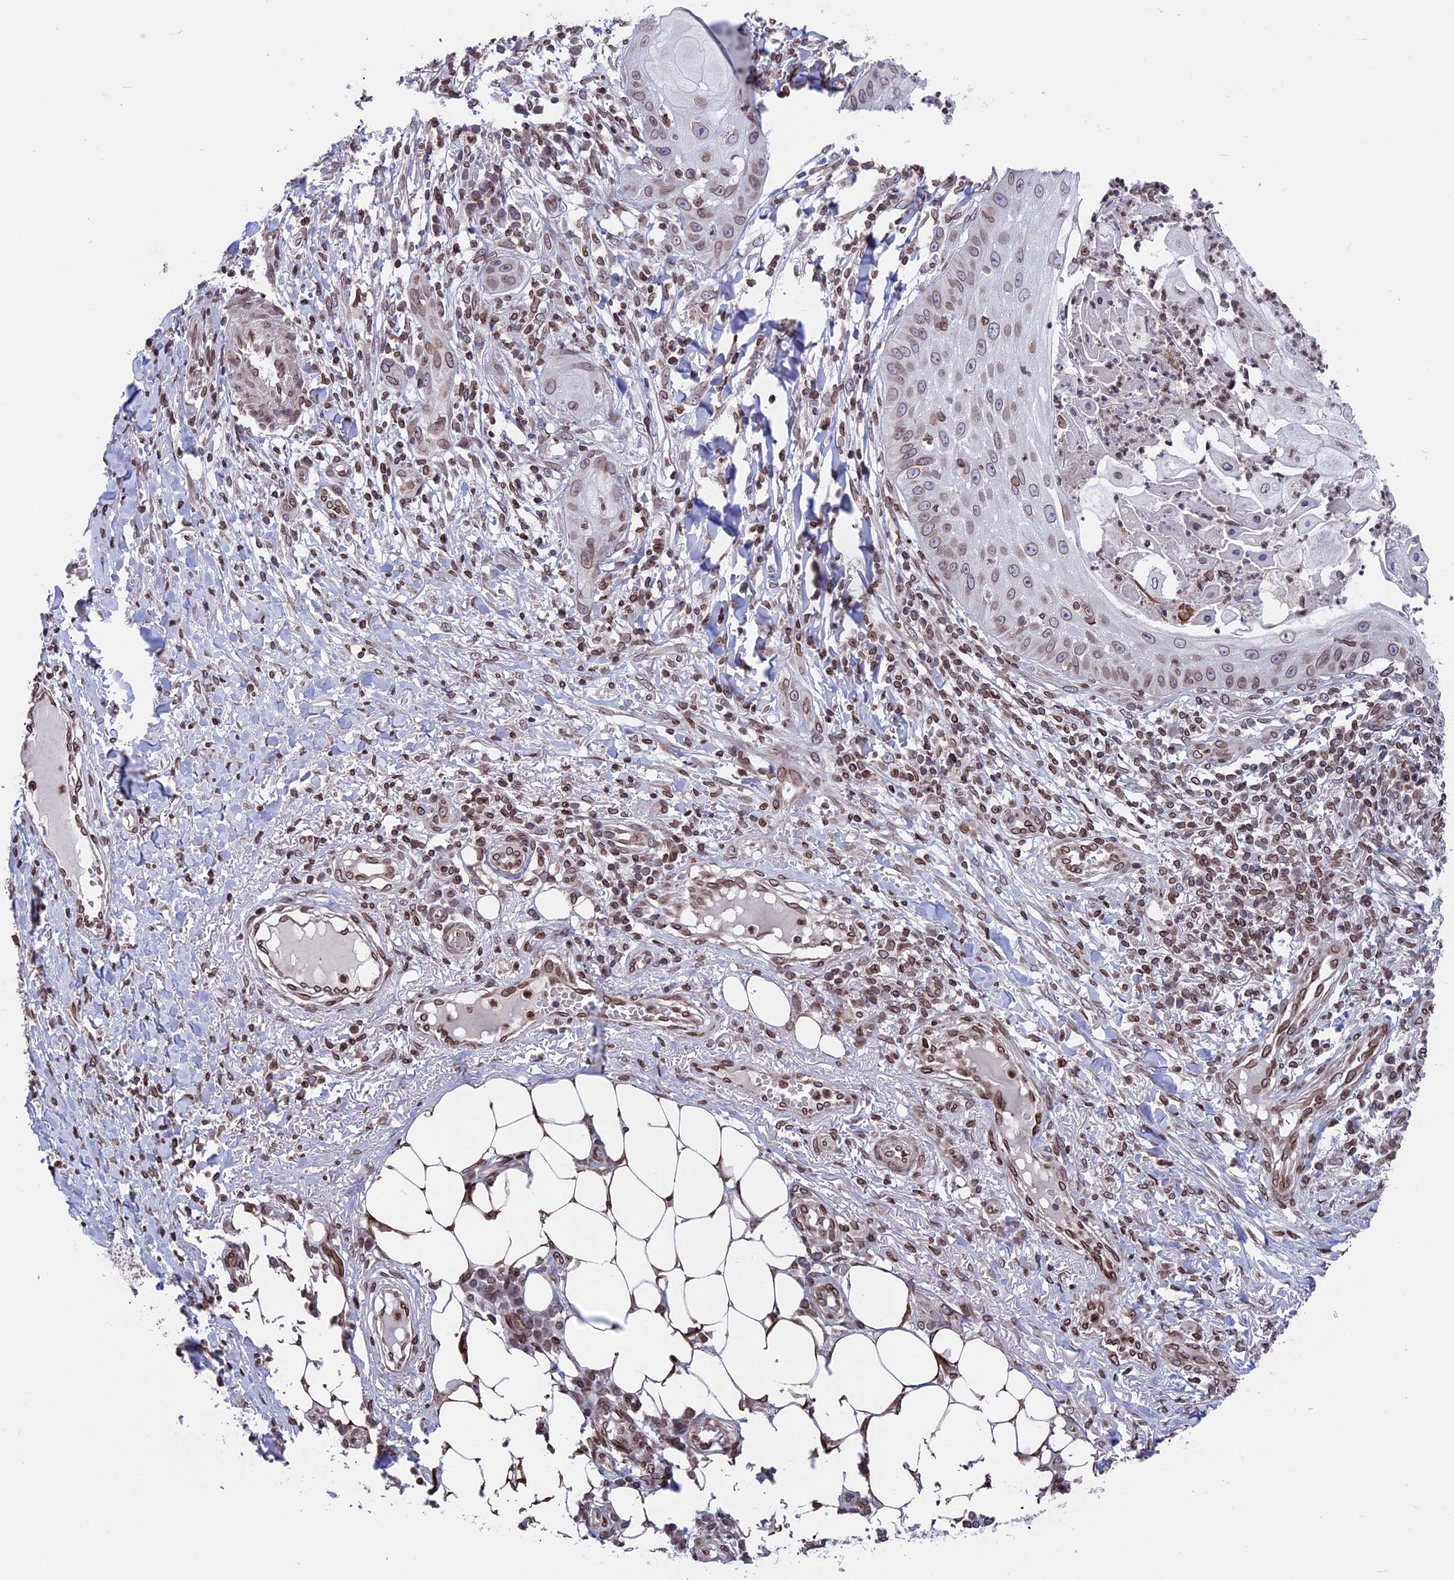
{"staining": {"intensity": "moderate", "quantity": ">75%", "location": "cytoplasmic/membranous,nuclear"}, "tissue": "skin cancer", "cell_type": "Tumor cells", "image_type": "cancer", "snomed": [{"axis": "morphology", "description": "Squamous cell carcinoma, NOS"}, {"axis": "topography", "description": "Skin"}], "caption": "A brown stain shows moderate cytoplasmic/membranous and nuclear staining of a protein in squamous cell carcinoma (skin) tumor cells.", "gene": "PTCHD4", "patient": {"sex": "male", "age": 70}}